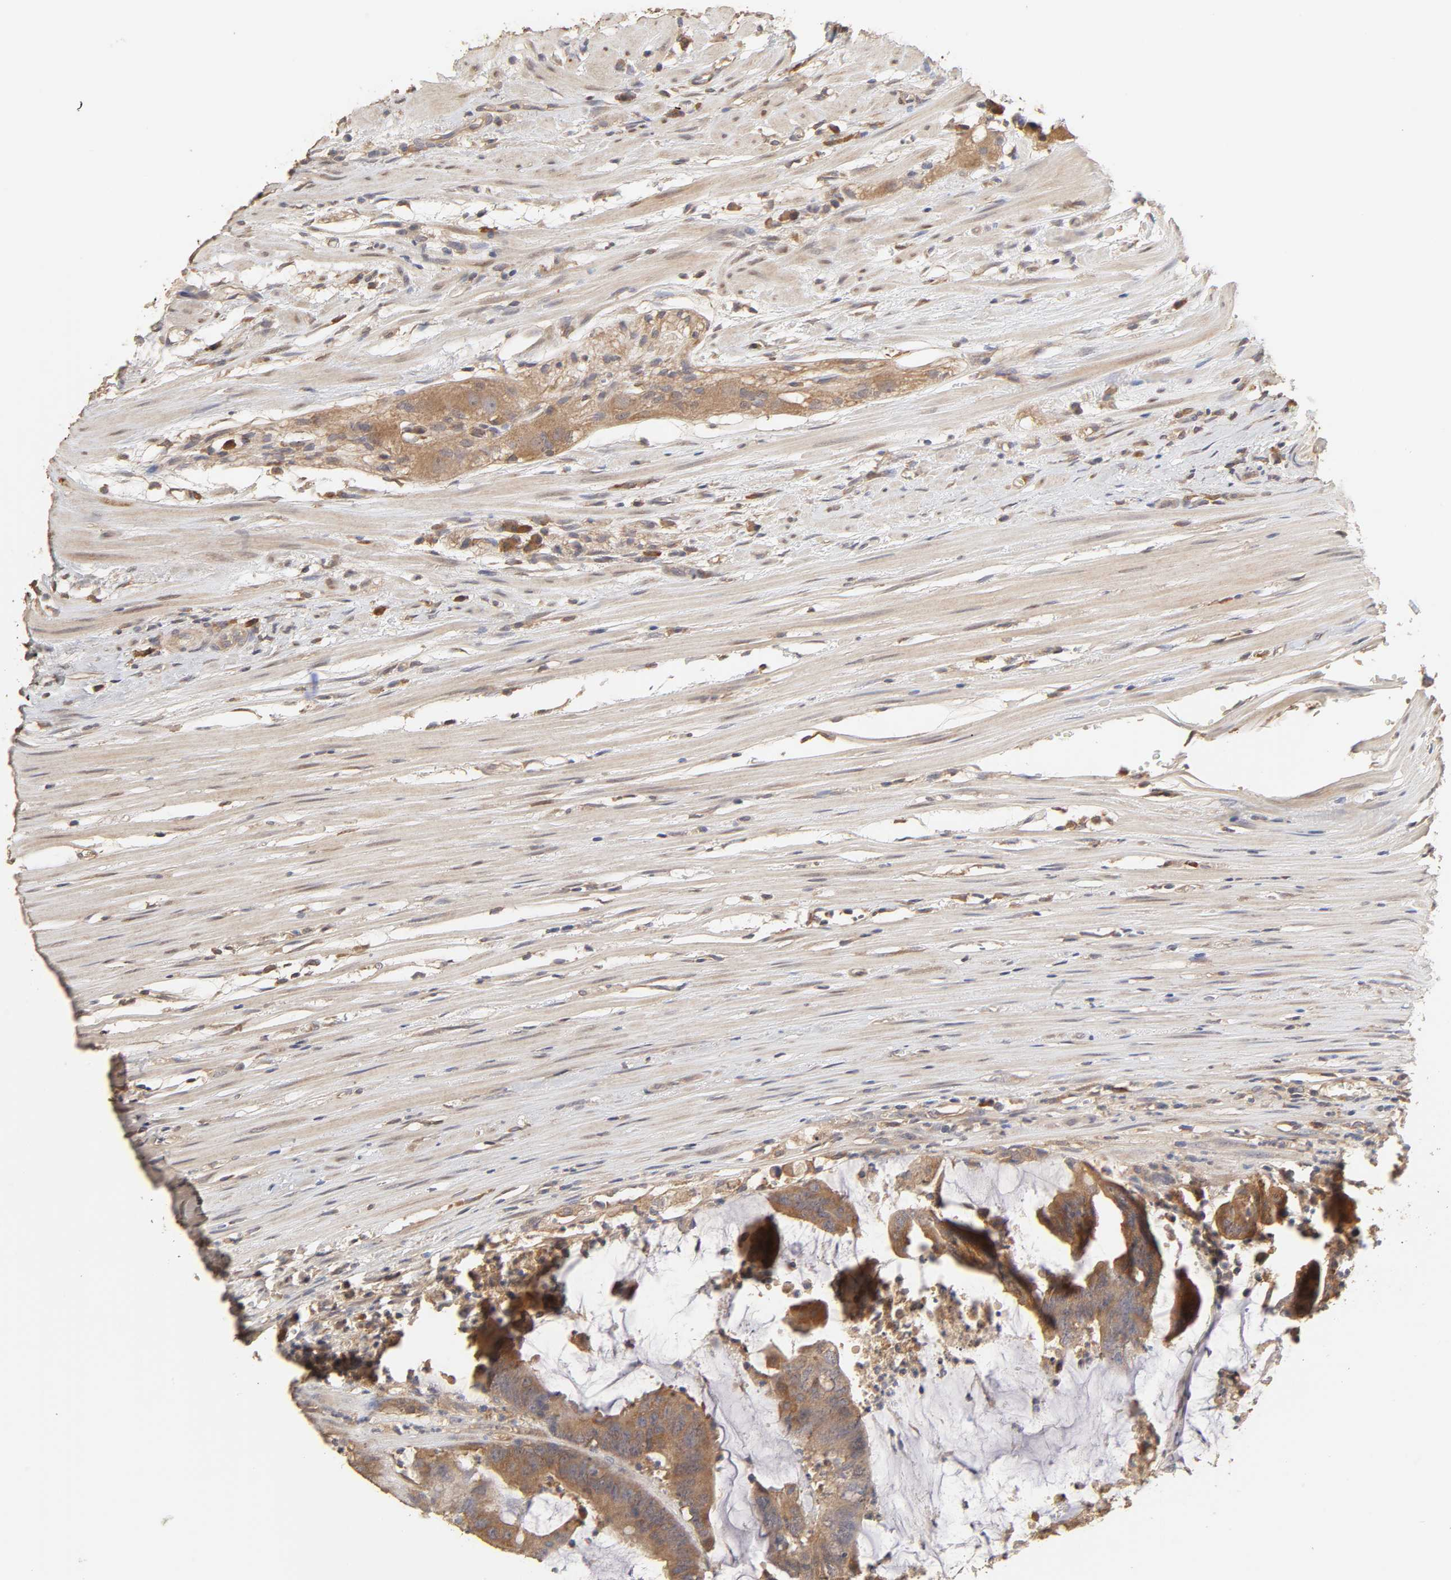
{"staining": {"intensity": "moderate", "quantity": ">75%", "location": "cytoplasmic/membranous"}, "tissue": "colorectal cancer", "cell_type": "Tumor cells", "image_type": "cancer", "snomed": [{"axis": "morphology", "description": "Adenocarcinoma, NOS"}, {"axis": "topography", "description": "Rectum"}], "caption": "IHC photomicrograph of neoplastic tissue: colorectal adenocarcinoma stained using immunohistochemistry (IHC) demonstrates medium levels of moderate protein expression localized specifically in the cytoplasmic/membranous of tumor cells, appearing as a cytoplasmic/membranous brown color.", "gene": "AP1G2", "patient": {"sex": "female", "age": 66}}